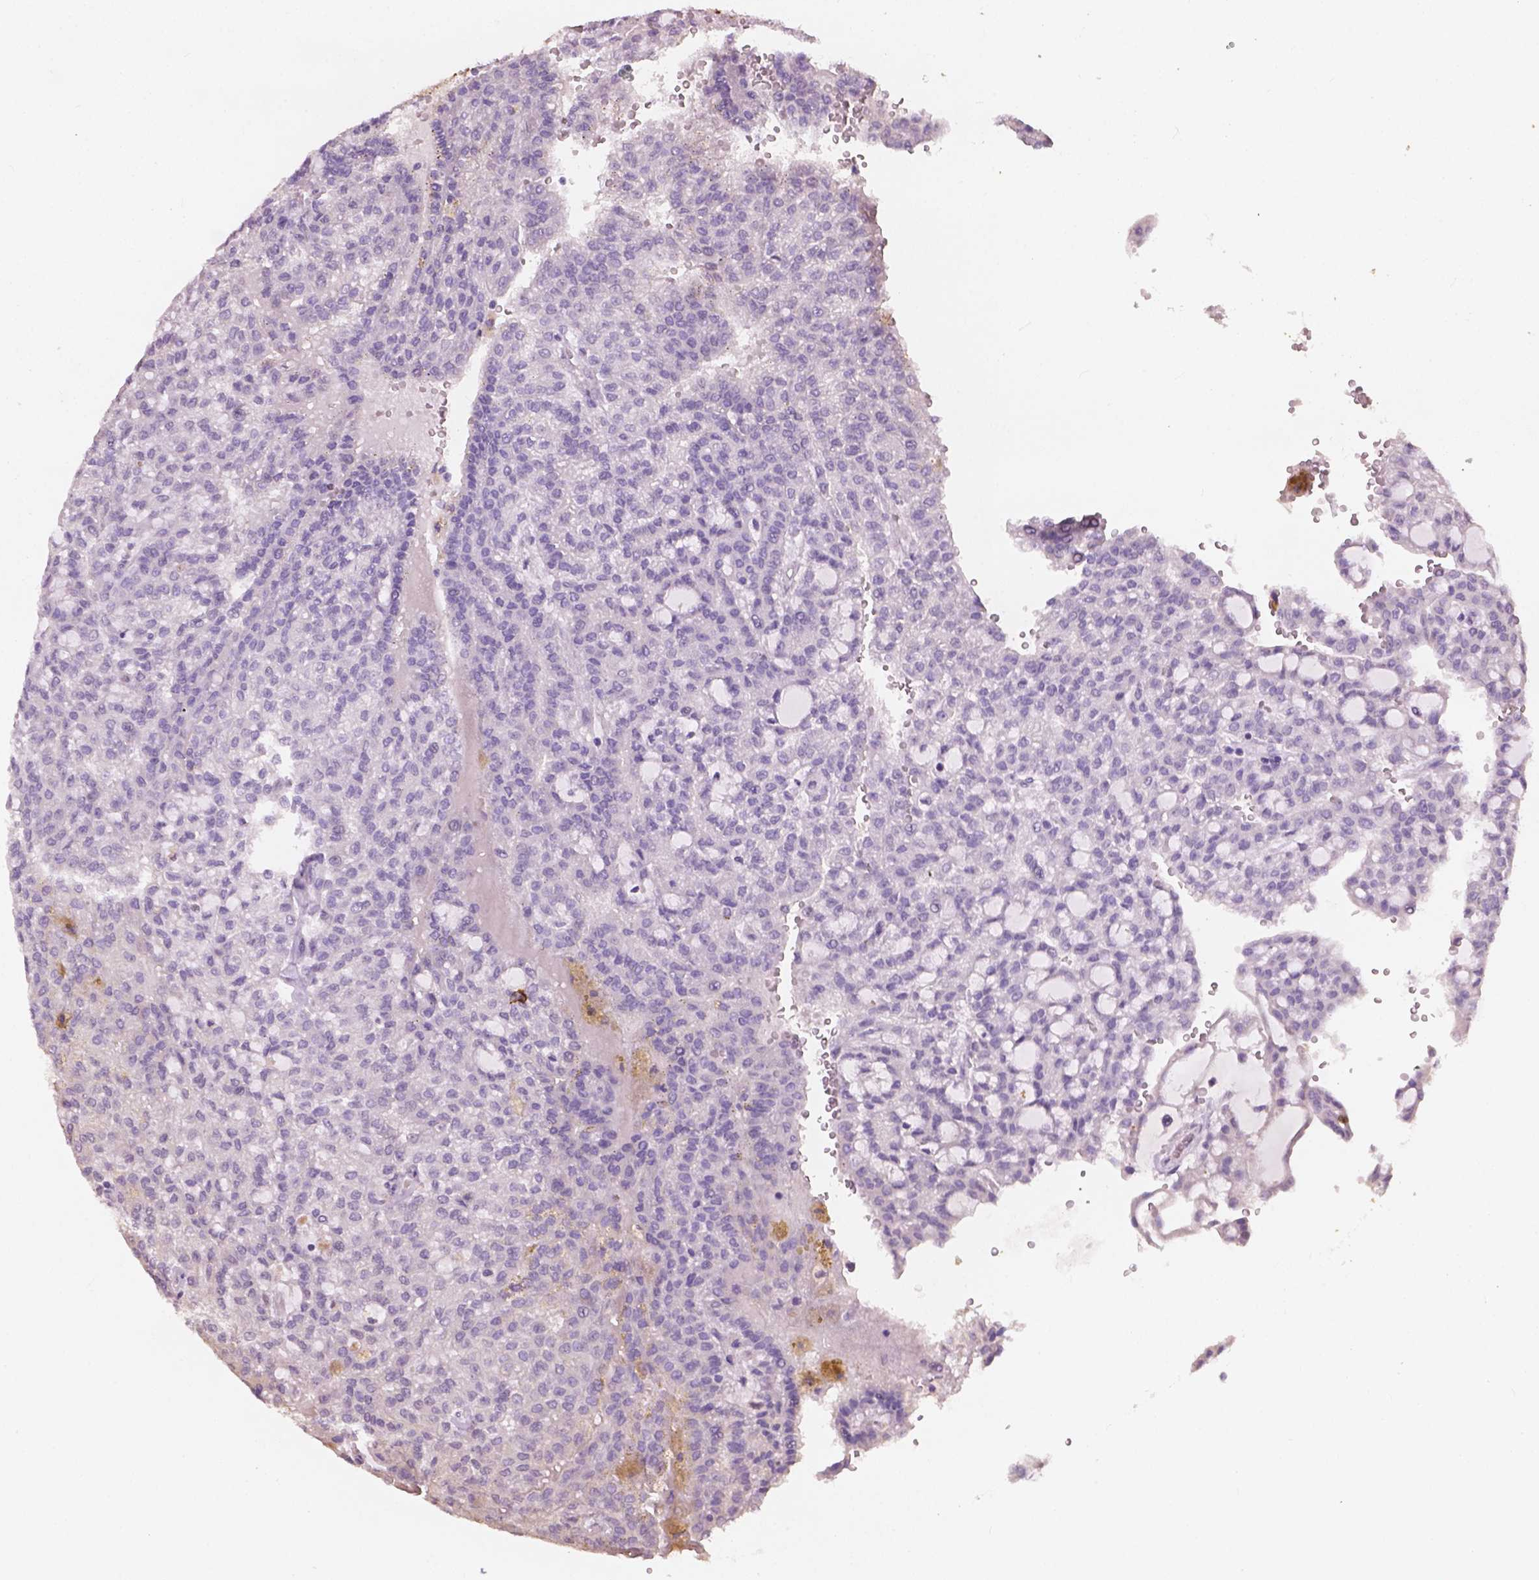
{"staining": {"intensity": "negative", "quantity": "none", "location": "none"}, "tissue": "renal cancer", "cell_type": "Tumor cells", "image_type": "cancer", "snomed": [{"axis": "morphology", "description": "Adenocarcinoma, NOS"}, {"axis": "topography", "description": "Kidney"}], "caption": "Immunohistochemistry (IHC) photomicrograph of neoplastic tissue: human renal cancer (adenocarcinoma) stained with DAB displays no significant protein staining in tumor cells.", "gene": "KRT17", "patient": {"sex": "male", "age": 63}}